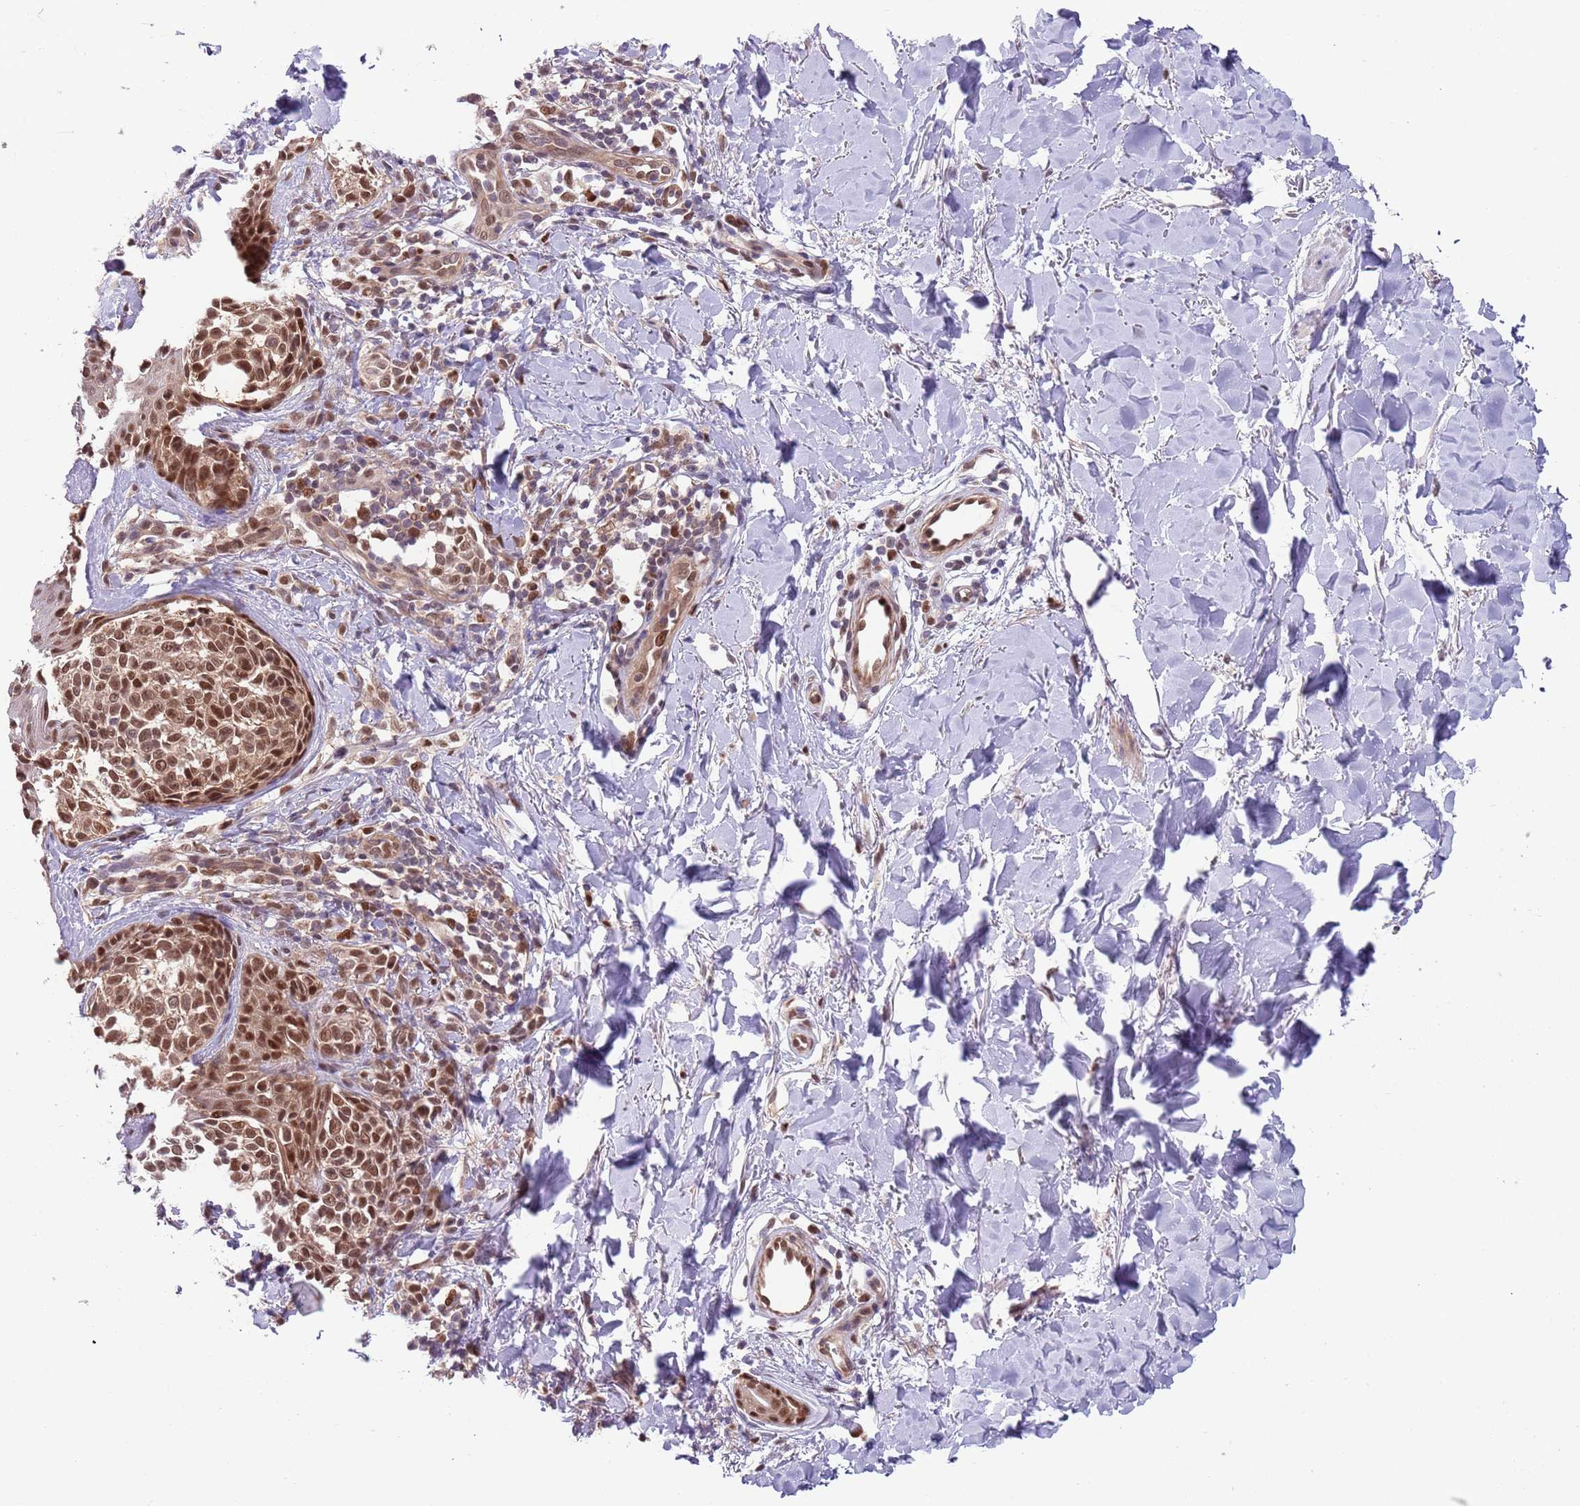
{"staining": {"intensity": "moderate", "quantity": ">75%", "location": "nuclear"}, "tissue": "melanoma", "cell_type": "Tumor cells", "image_type": "cancer", "snomed": [{"axis": "morphology", "description": "Malignant melanoma, NOS"}, {"axis": "topography", "description": "Skin of upper extremity"}], "caption": "Tumor cells show medium levels of moderate nuclear expression in approximately >75% of cells in human malignant melanoma.", "gene": "RMND5B", "patient": {"sex": "male", "age": 40}}